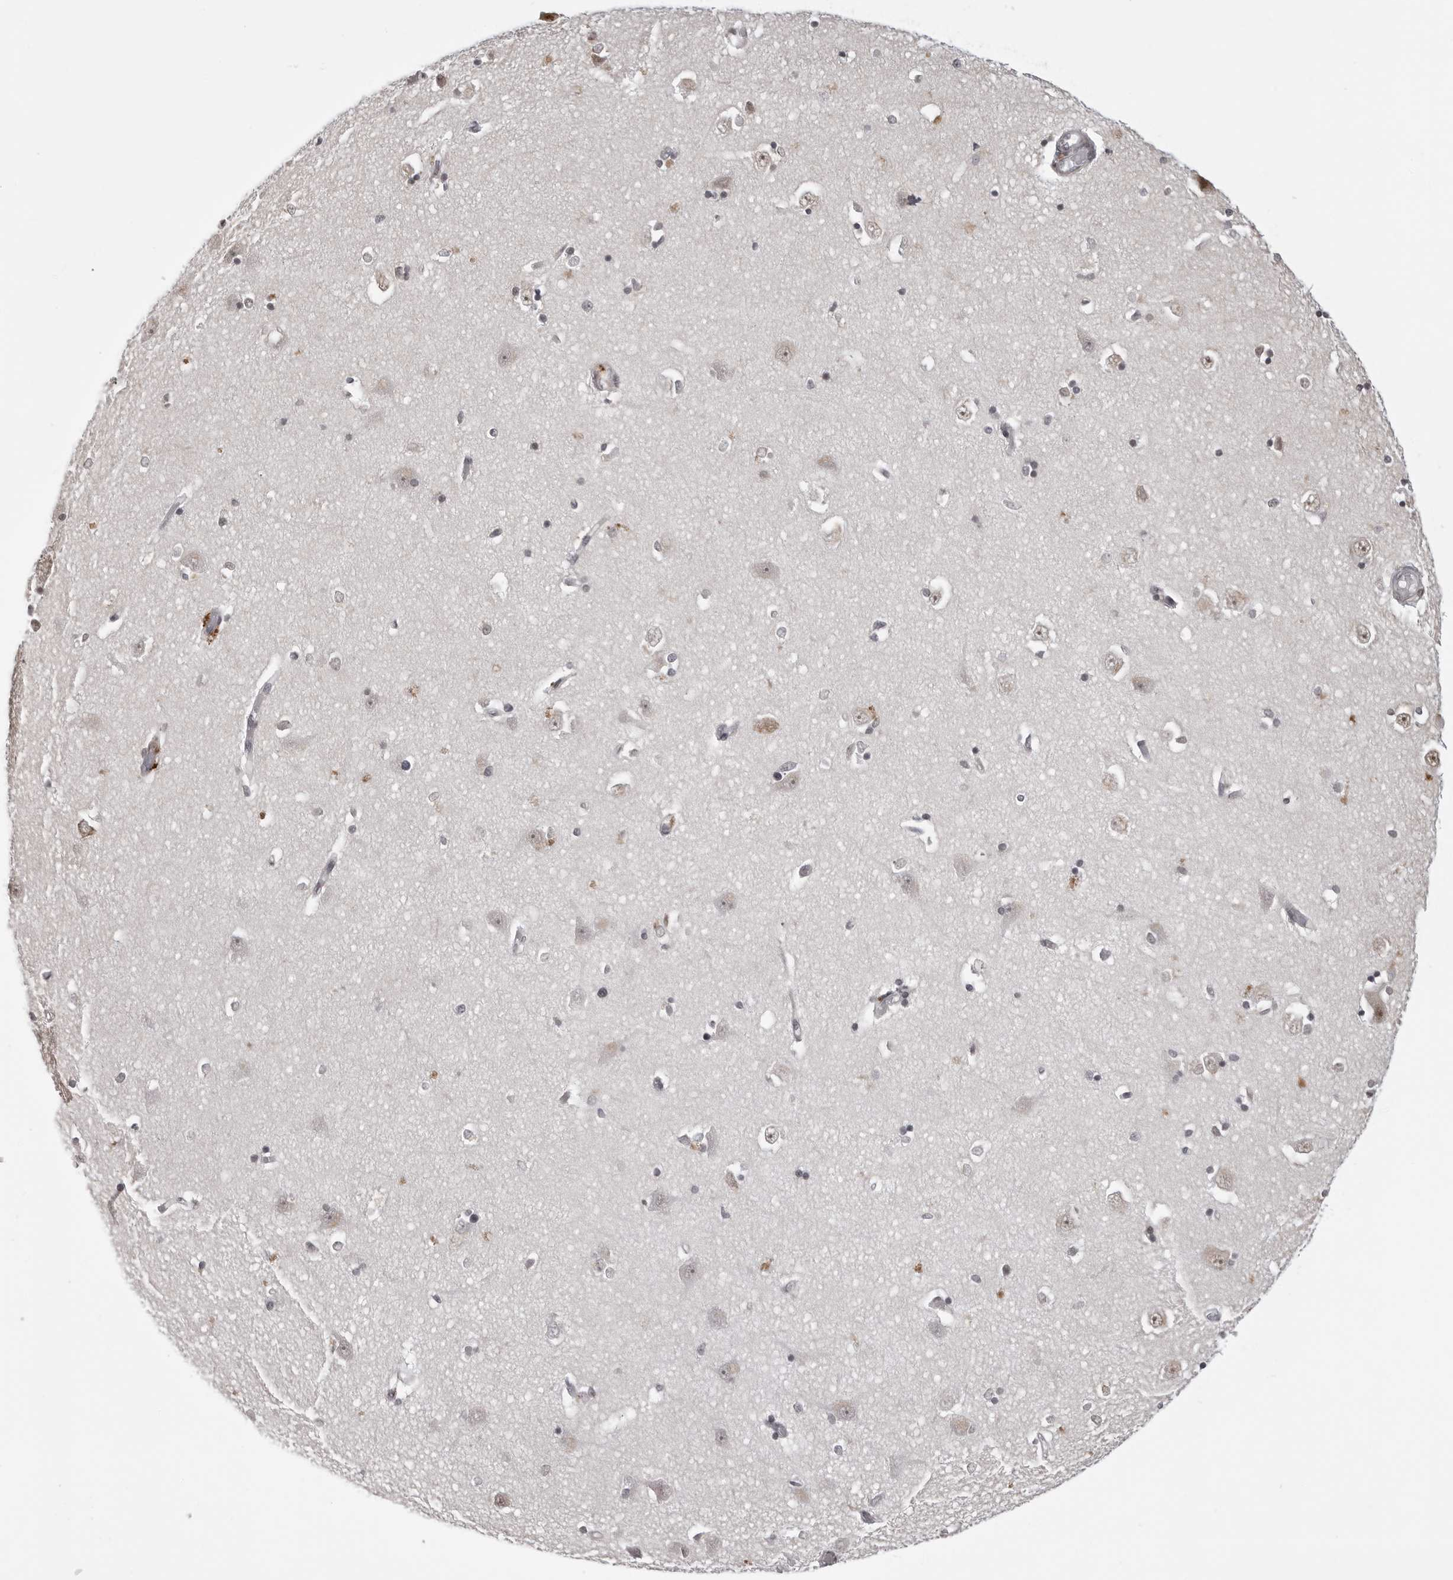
{"staining": {"intensity": "weak", "quantity": "<25%", "location": "nuclear"}, "tissue": "hippocampus", "cell_type": "Glial cells", "image_type": "normal", "snomed": [{"axis": "morphology", "description": "Normal tissue, NOS"}, {"axis": "topography", "description": "Hippocampus"}], "caption": "Glial cells are negative for protein expression in unremarkable human hippocampus. (Brightfield microscopy of DAB (3,3'-diaminobenzidine) immunohistochemistry (IHC) at high magnification).", "gene": "PHF3", "patient": {"sex": "male", "age": 45}}